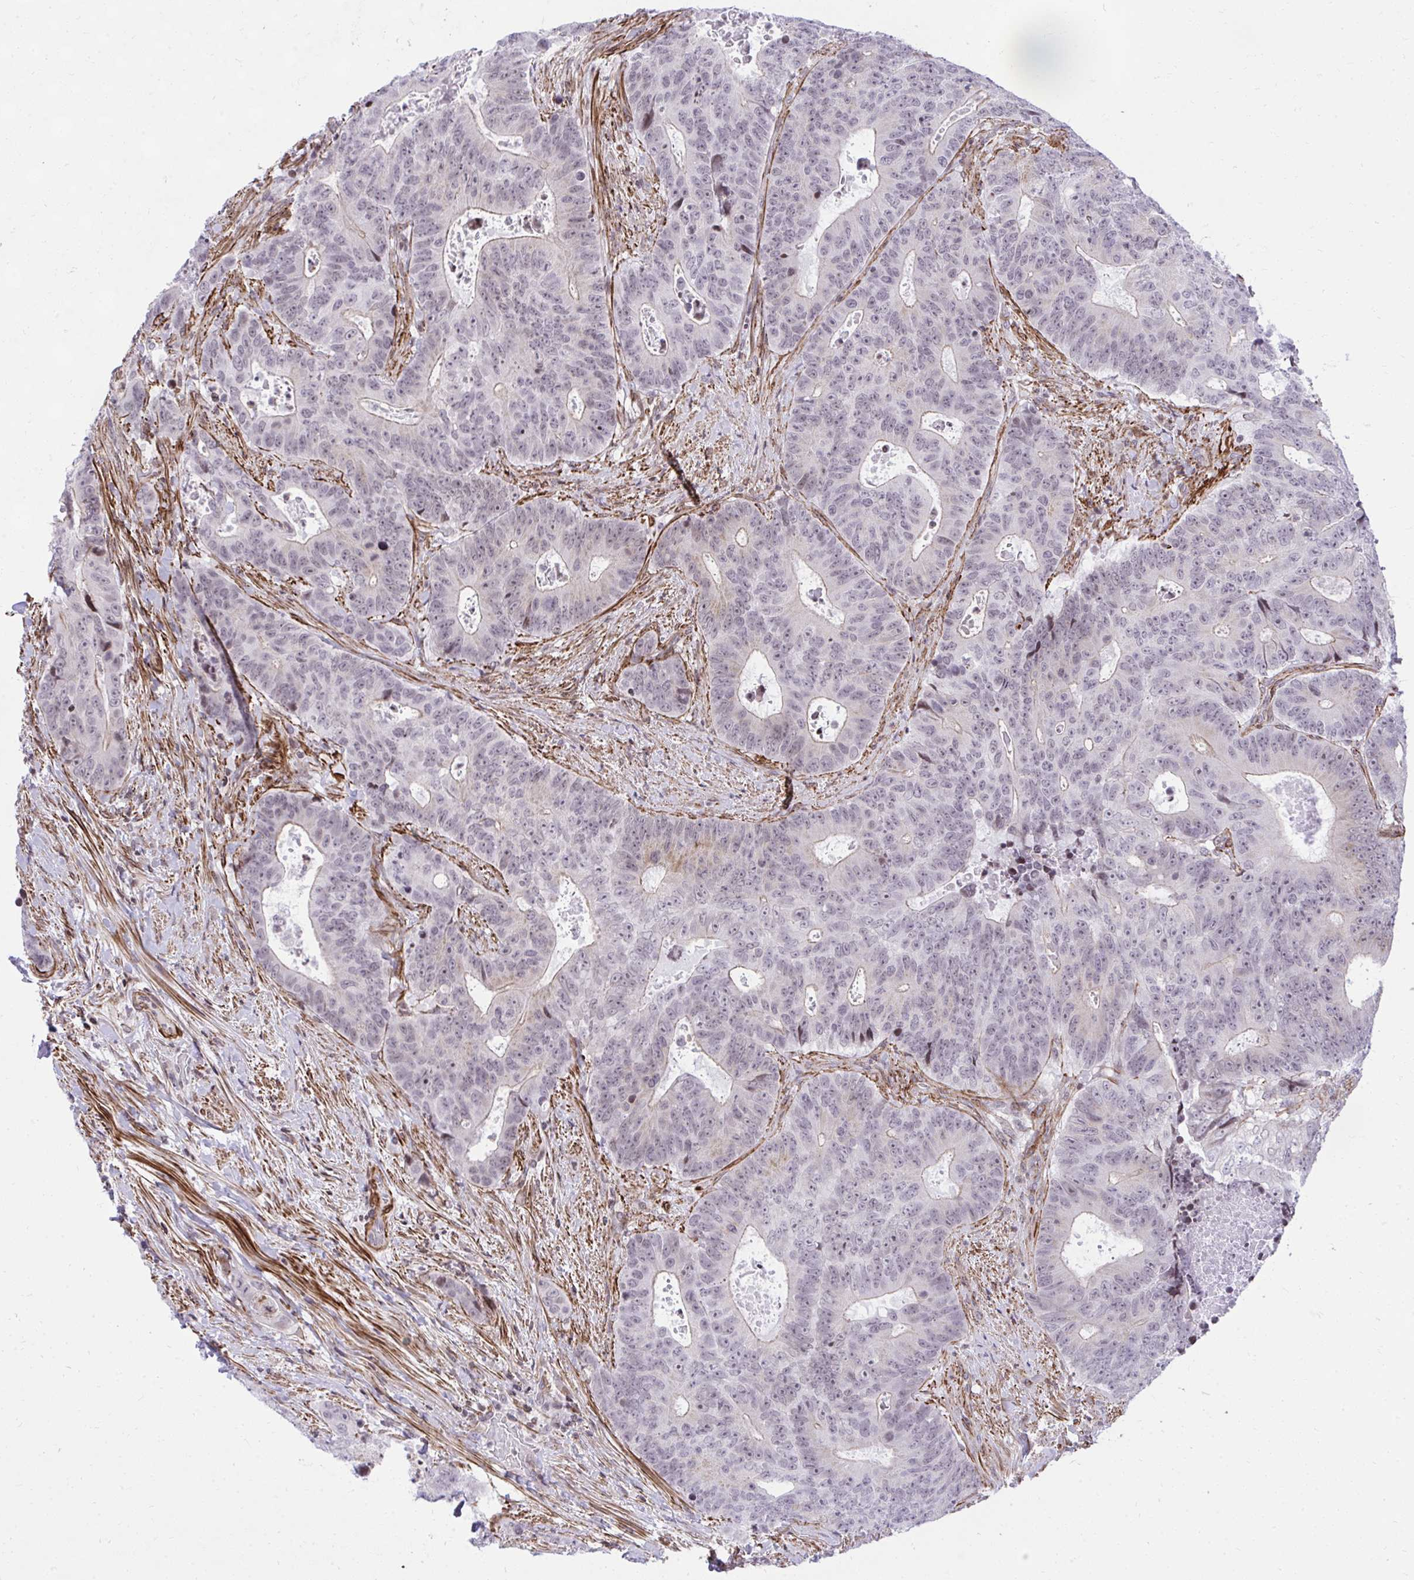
{"staining": {"intensity": "negative", "quantity": "none", "location": "none"}, "tissue": "colorectal cancer", "cell_type": "Tumor cells", "image_type": "cancer", "snomed": [{"axis": "morphology", "description": "Adenocarcinoma, NOS"}, {"axis": "topography", "description": "Colon"}], "caption": "Colorectal cancer was stained to show a protein in brown. There is no significant expression in tumor cells. (DAB (3,3'-diaminobenzidine) immunohistochemistry with hematoxylin counter stain).", "gene": "KCNN4", "patient": {"sex": "female", "age": 48}}